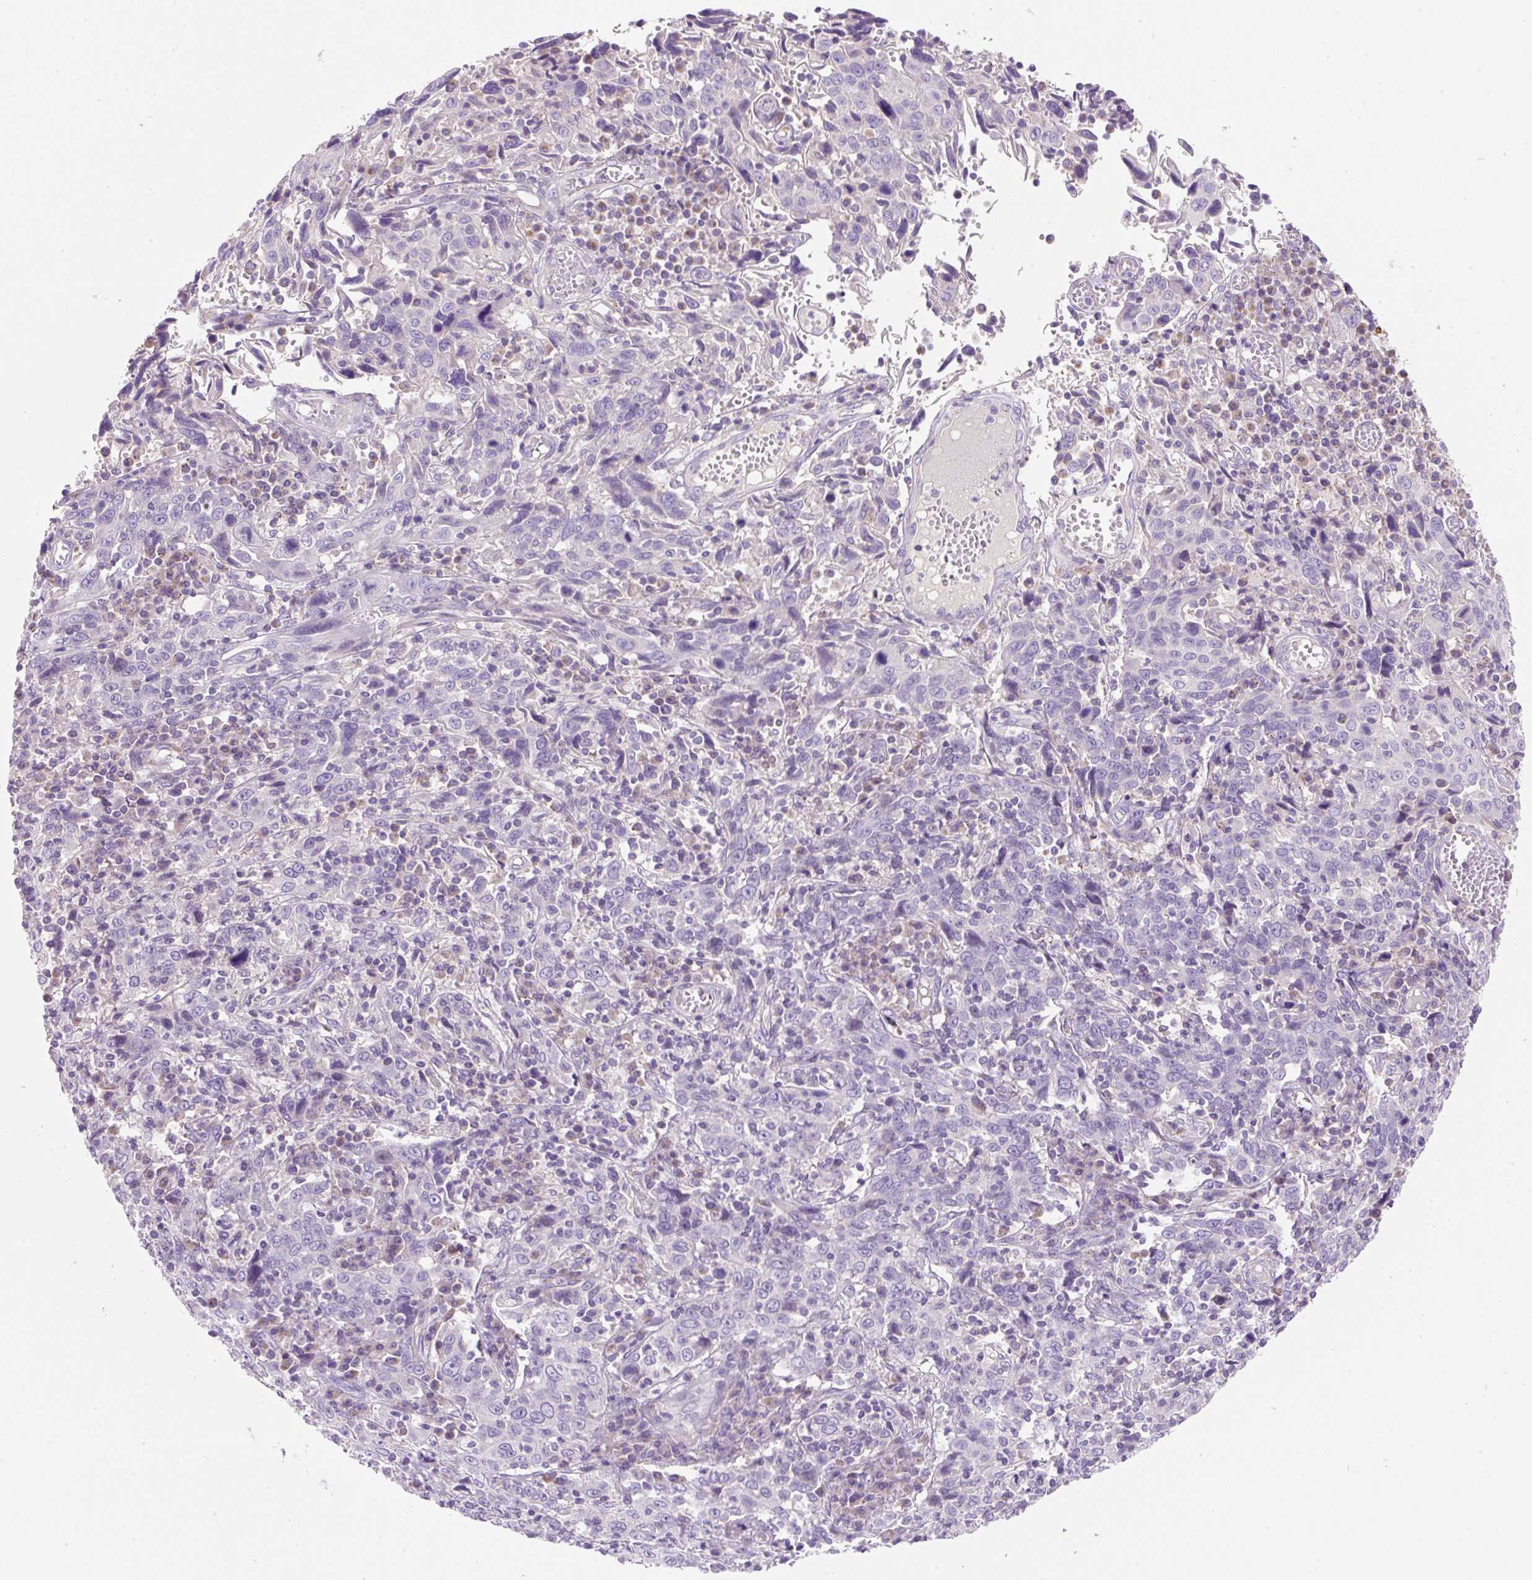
{"staining": {"intensity": "negative", "quantity": "none", "location": "none"}, "tissue": "cervical cancer", "cell_type": "Tumor cells", "image_type": "cancer", "snomed": [{"axis": "morphology", "description": "Squamous cell carcinoma, NOS"}, {"axis": "topography", "description": "Cervix"}], "caption": "Immunohistochemistry (IHC) histopathology image of cervical squamous cell carcinoma stained for a protein (brown), which exhibits no staining in tumor cells.", "gene": "SUSD5", "patient": {"sex": "female", "age": 46}}